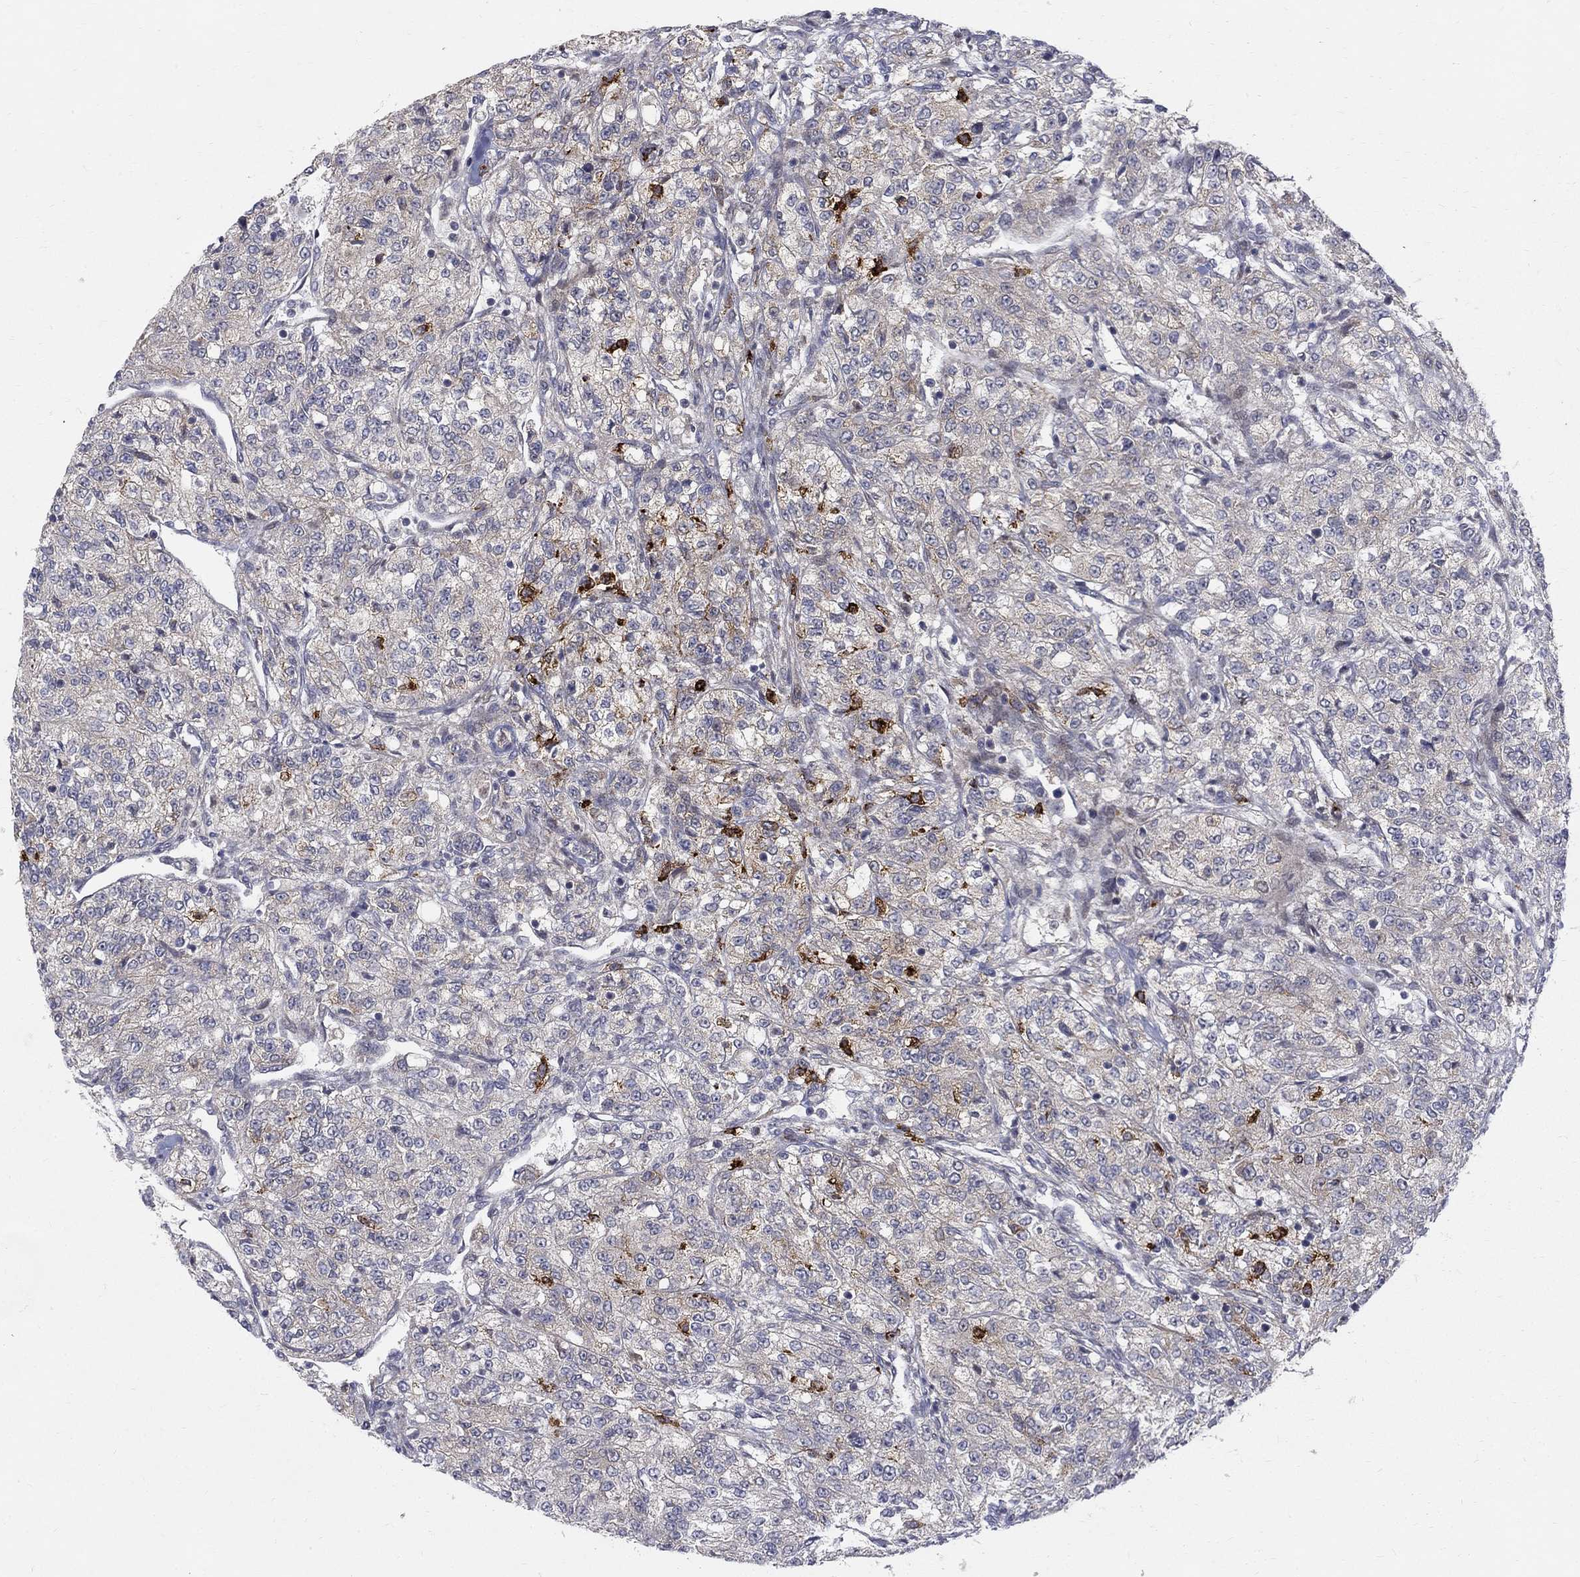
{"staining": {"intensity": "moderate", "quantity": "<25%", "location": "cytoplasmic/membranous"}, "tissue": "renal cancer", "cell_type": "Tumor cells", "image_type": "cancer", "snomed": [{"axis": "morphology", "description": "Adenocarcinoma, NOS"}, {"axis": "topography", "description": "Kidney"}], "caption": "Immunohistochemistry (IHC) histopathology image of renal adenocarcinoma stained for a protein (brown), which displays low levels of moderate cytoplasmic/membranous positivity in about <25% of tumor cells.", "gene": "WDR19", "patient": {"sex": "female", "age": 63}}